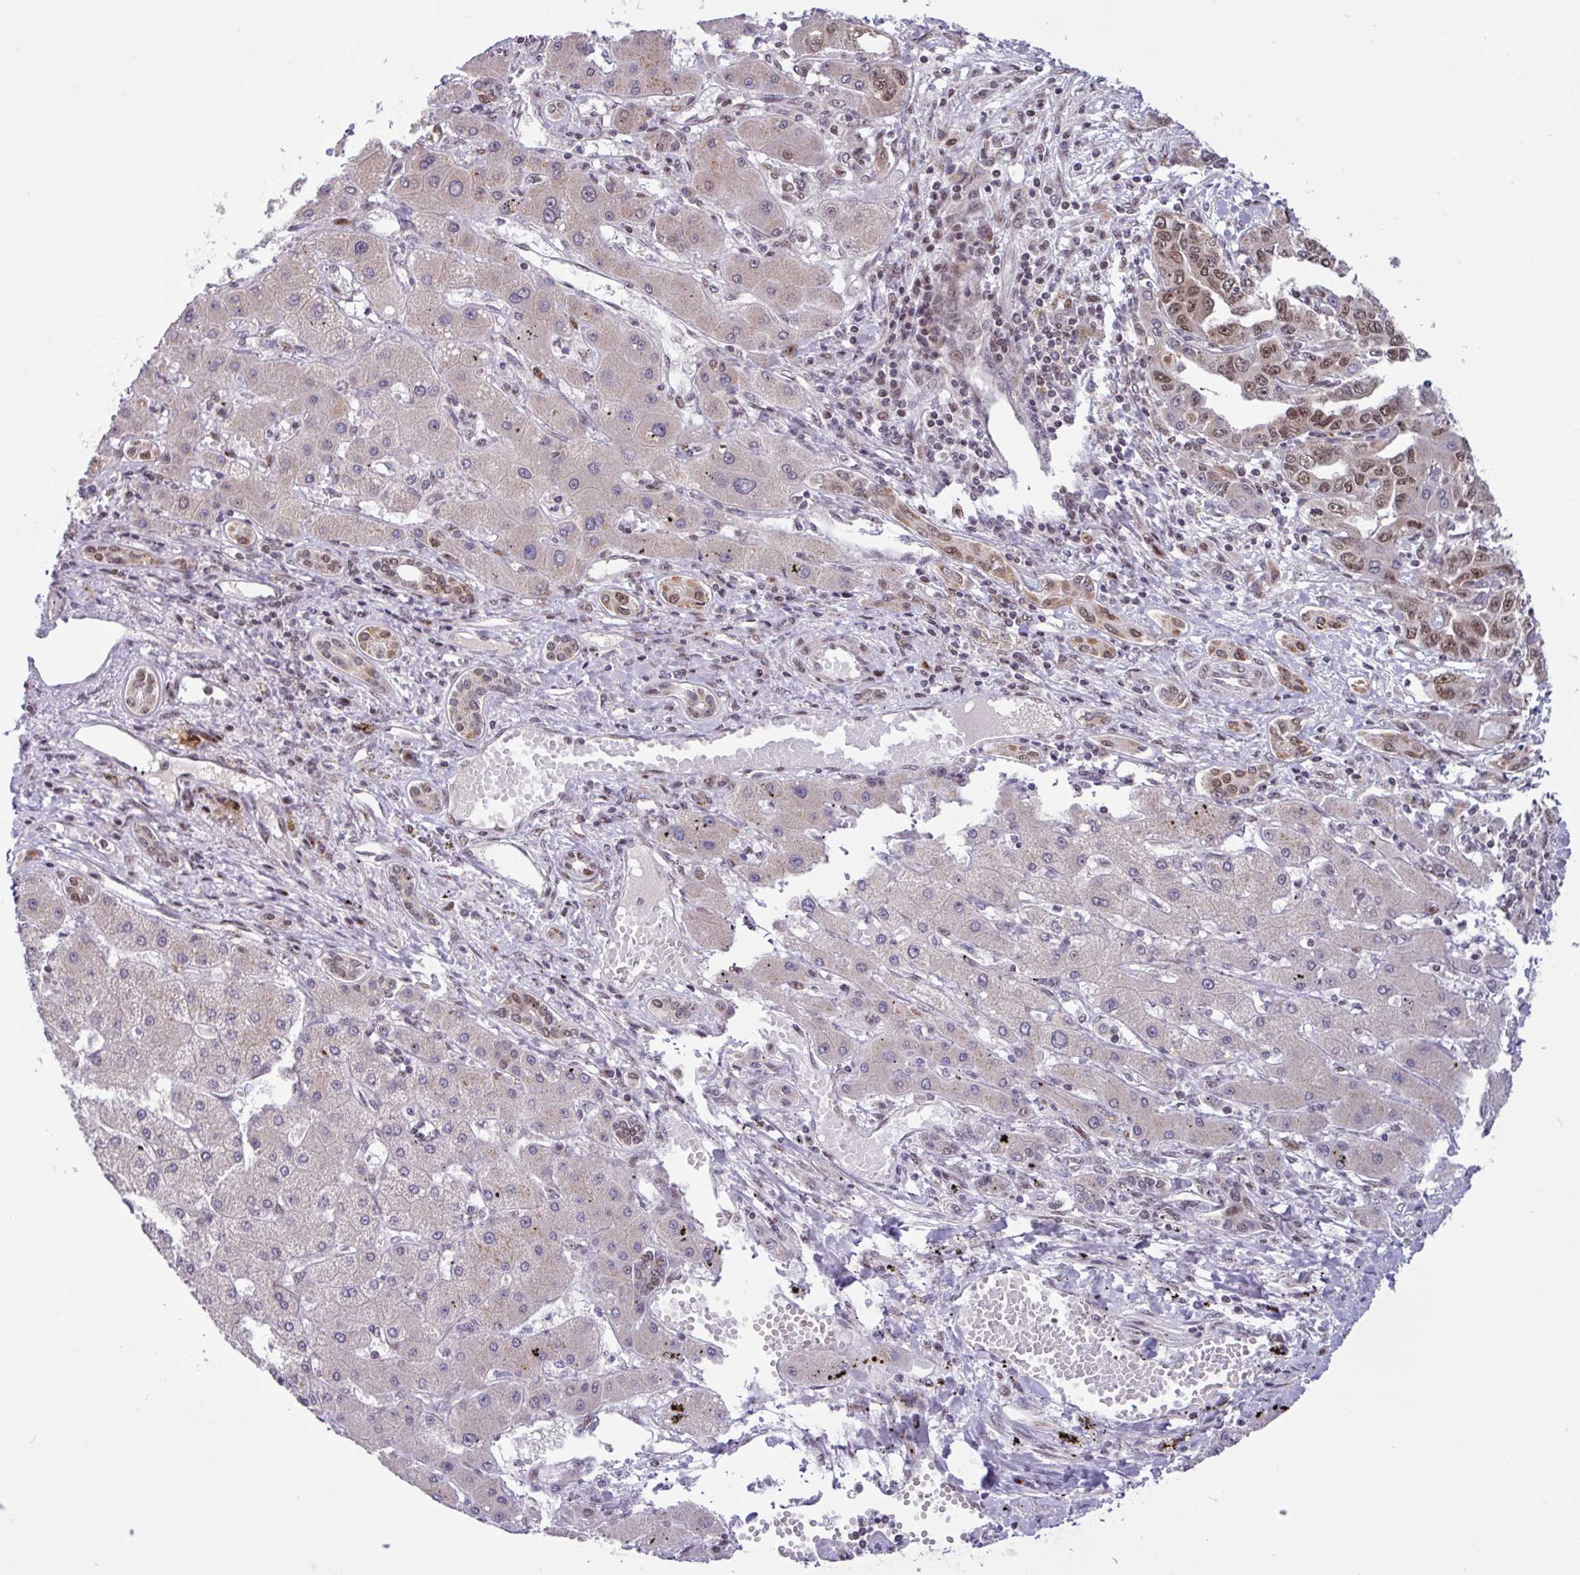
{"staining": {"intensity": "moderate", "quantity": ">75%", "location": "nuclear"}, "tissue": "liver cancer", "cell_type": "Tumor cells", "image_type": "cancer", "snomed": [{"axis": "morphology", "description": "Cholangiocarcinoma"}, {"axis": "topography", "description": "Liver"}], "caption": "A medium amount of moderate nuclear positivity is seen in approximately >75% of tumor cells in liver cancer tissue.", "gene": "BRD3", "patient": {"sex": "male", "age": 59}}